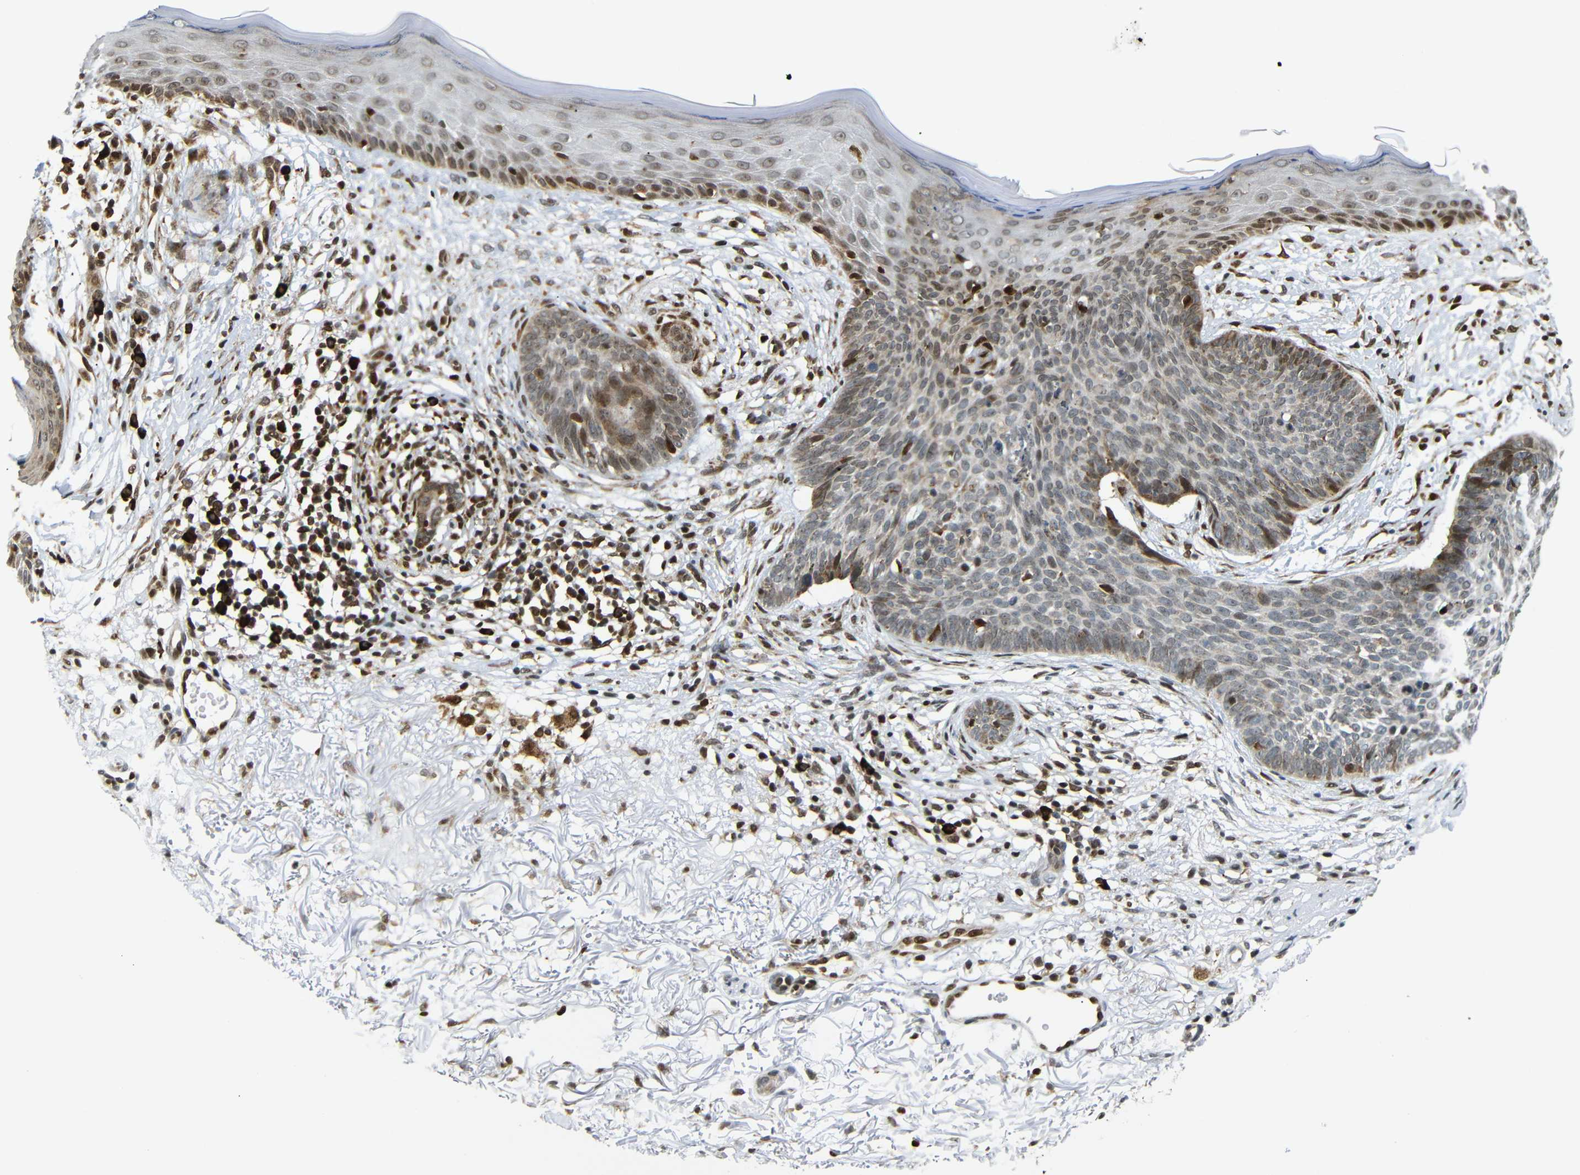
{"staining": {"intensity": "moderate", "quantity": "25%-75%", "location": "nuclear"}, "tissue": "skin cancer", "cell_type": "Tumor cells", "image_type": "cancer", "snomed": [{"axis": "morphology", "description": "Basal cell carcinoma"}, {"axis": "topography", "description": "Skin"}], "caption": "A medium amount of moderate nuclear expression is present in about 25%-75% of tumor cells in basal cell carcinoma (skin) tissue.", "gene": "SPCS2", "patient": {"sex": "female", "age": 70}}